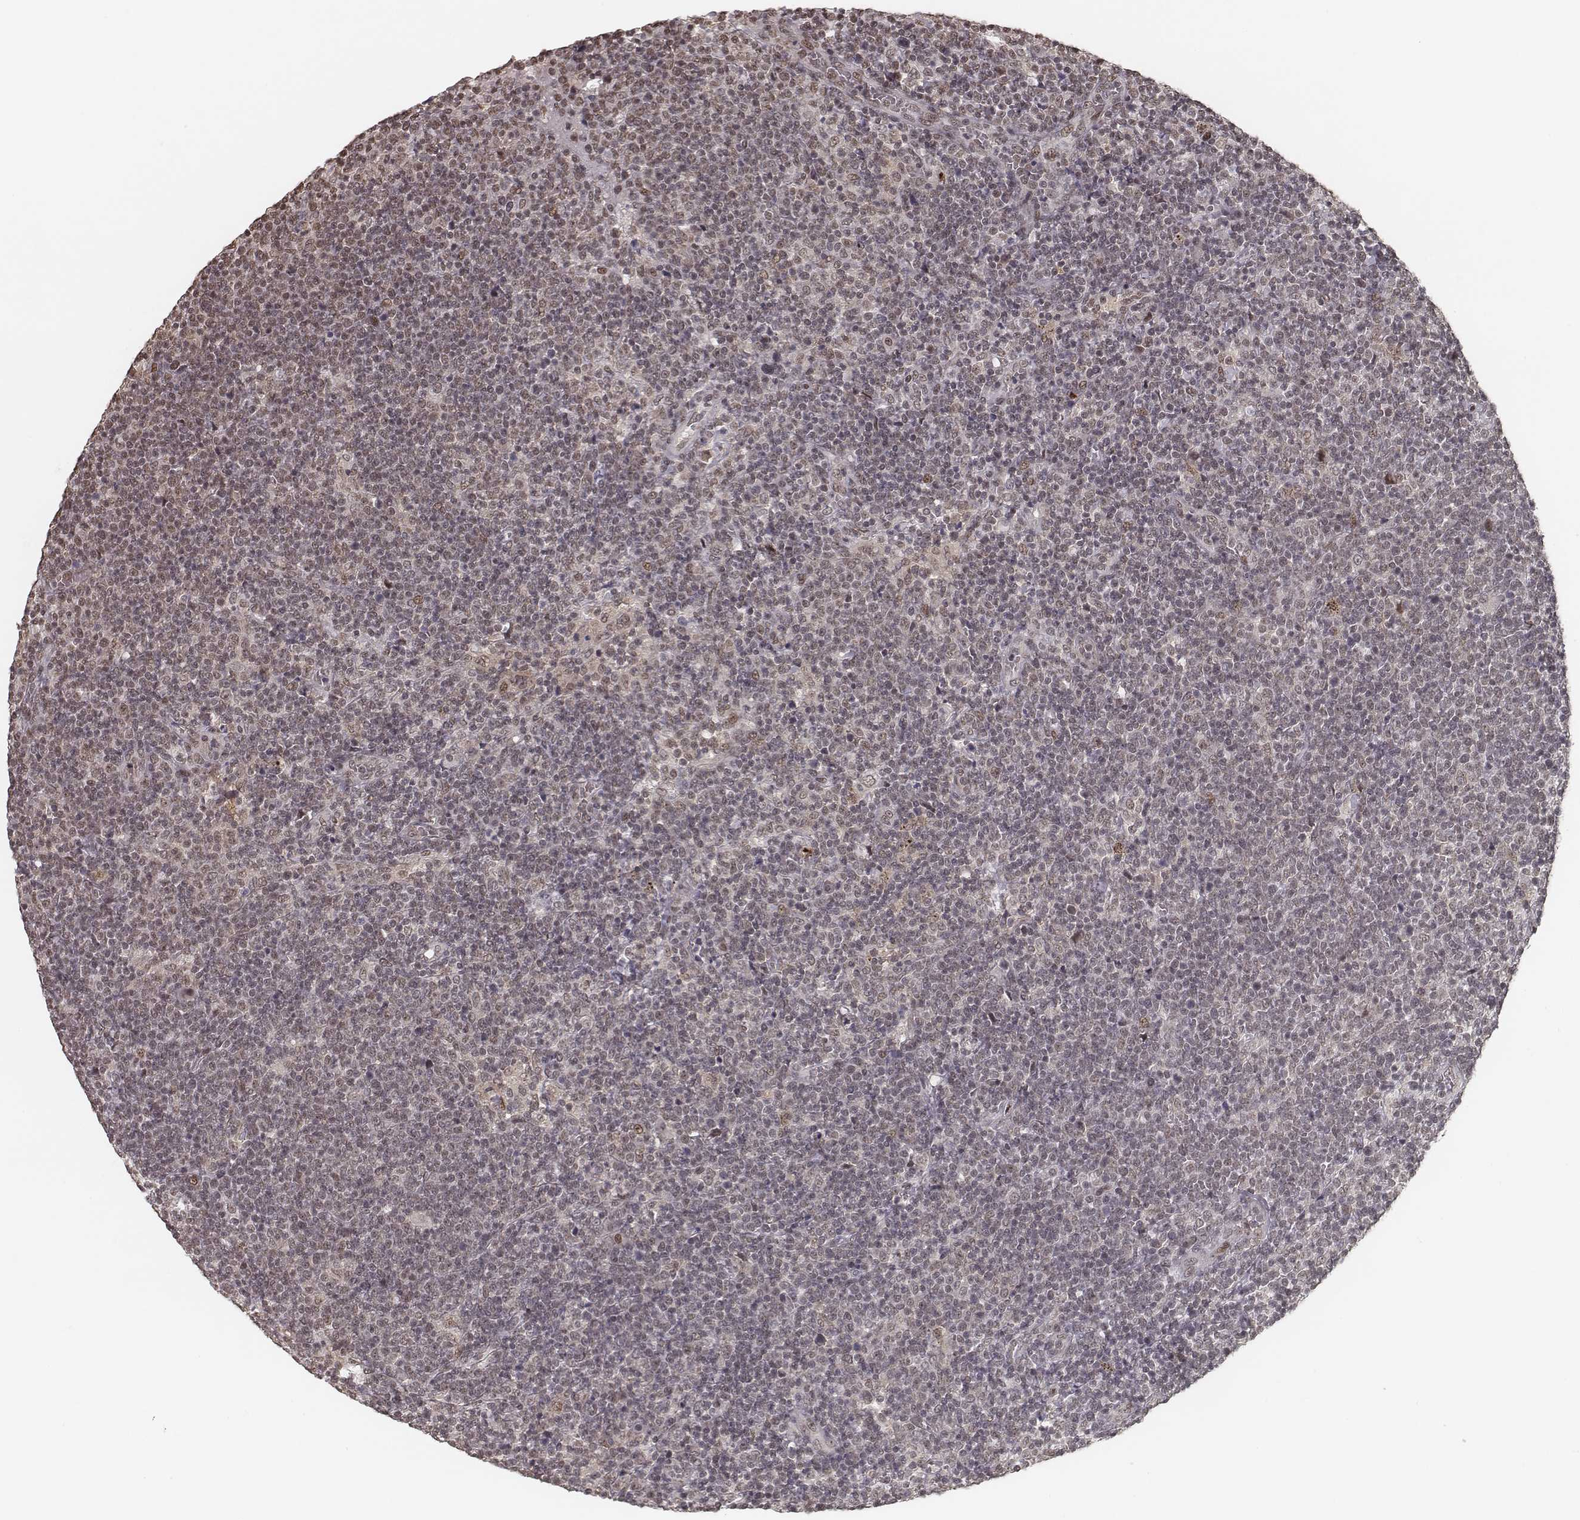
{"staining": {"intensity": "weak", "quantity": ">75%", "location": "nuclear"}, "tissue": "lymphoma", "cell_type": "Tumor cells", "image_type": "cancer", "snomed": [{"axis": "morphology", "description": "Malignant lymphoma, non-Hodgkin's type, High grade"}, {"axis": "topography", "description": "Lymph node"}], "caption": "This is a photomicrograph of immunohistochemistry staining of malignant lymphoma, non-Hodgkin's type (high-grade), which shows weak staining in the nuclear of tumor cells.", "gene": "HMGA2", "patient": {"sex": "male", "age": 61}}